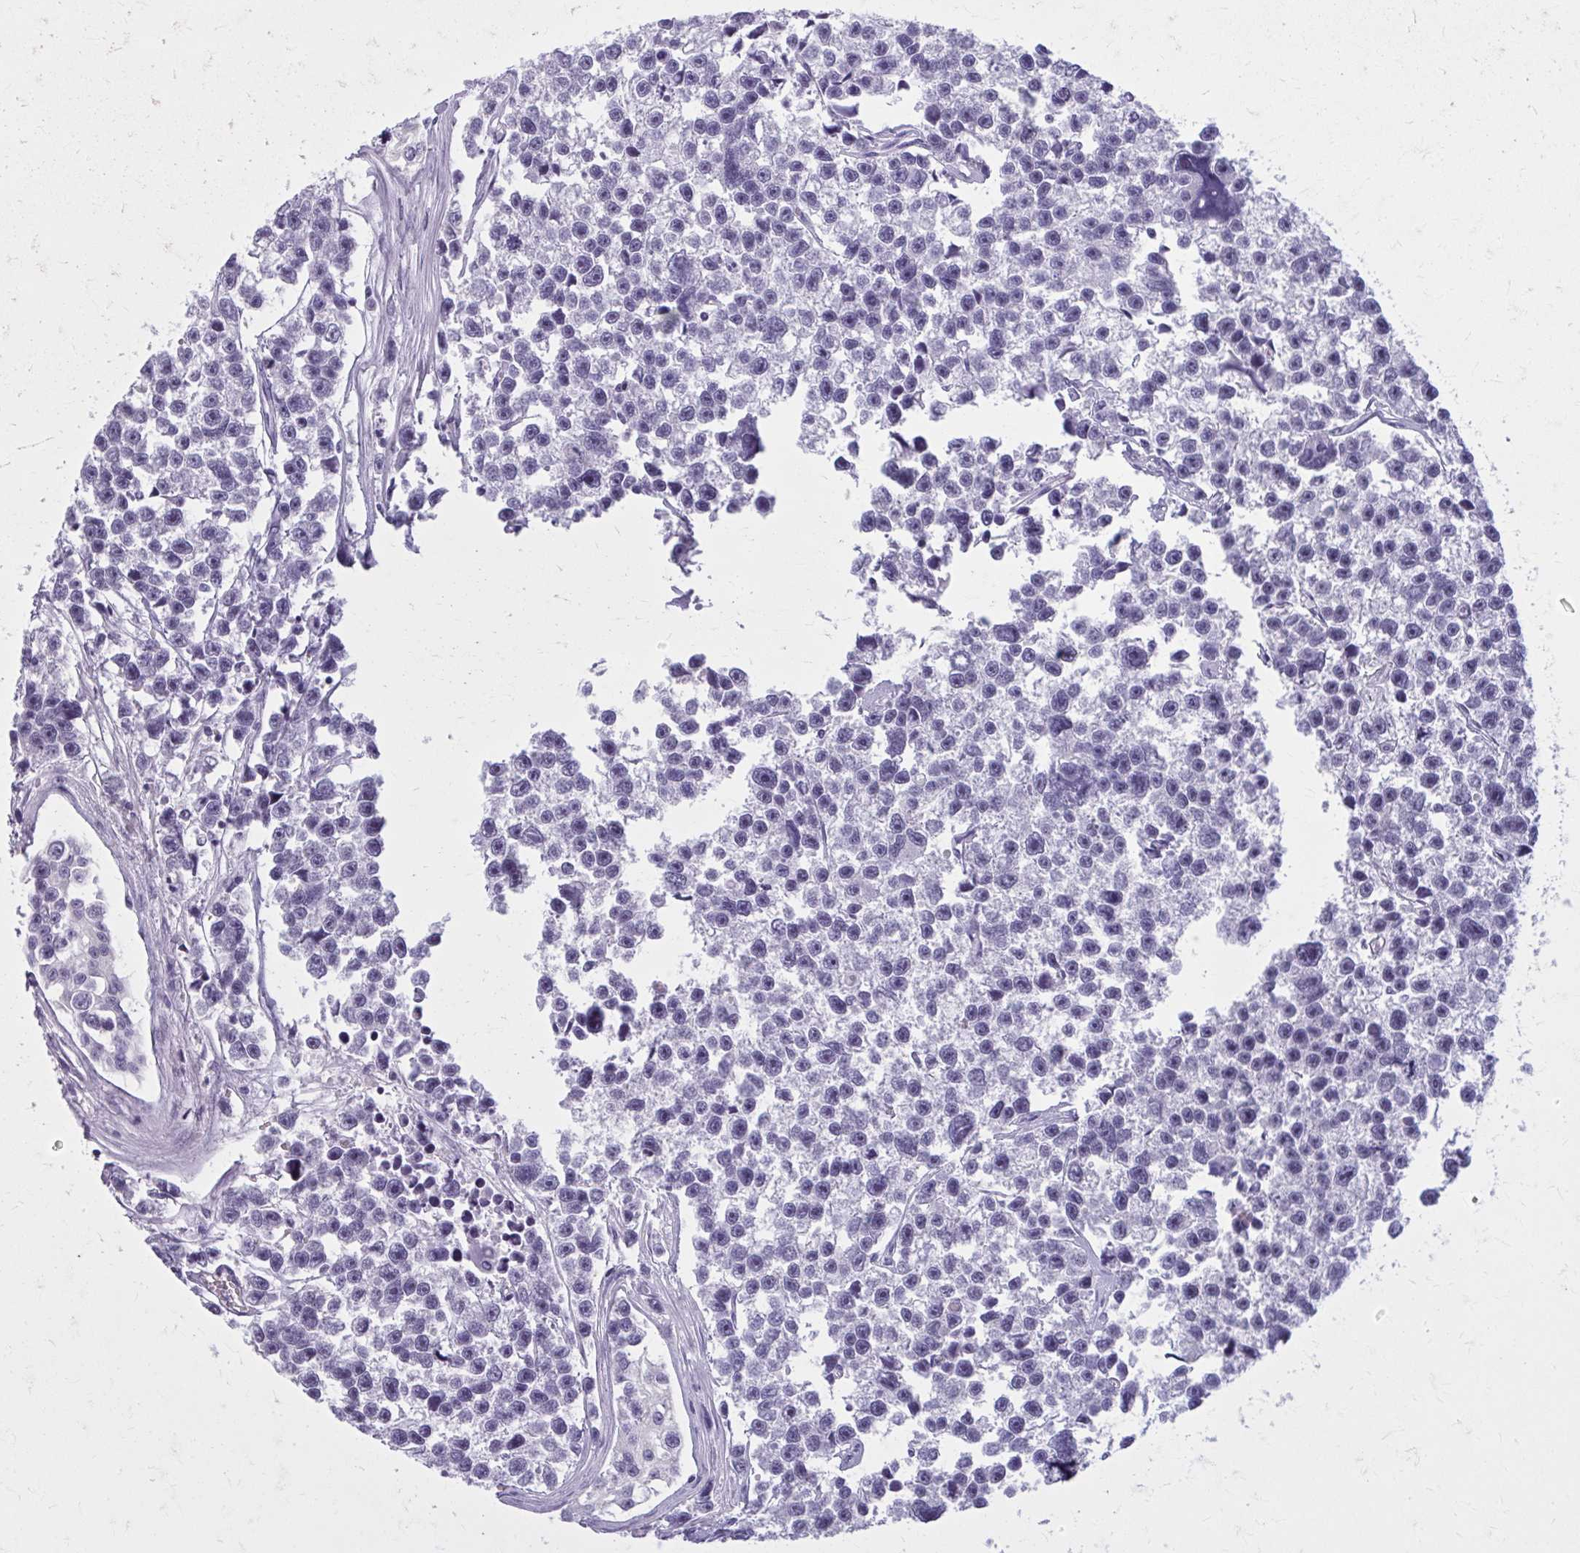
{"staining": {"intensity": "negative", "quantity": "none", "location": "none"}, "tissue": "testis cancer", "cell_type": "Tumor cells", "image_type": "cancer", "snomed": [{"axis": "morphology", "description": "Seminoma, NOS"}, {"axis": "topography", "description": "Testis"}], "caption": "Immunohistochemistry histopathology image of neoplastic tissue: testis cancer stained with DAB shows no significant protein expression in tumor cells.", "gene": "OR4B1", "patient": {"sex": "male", "age": 26}}